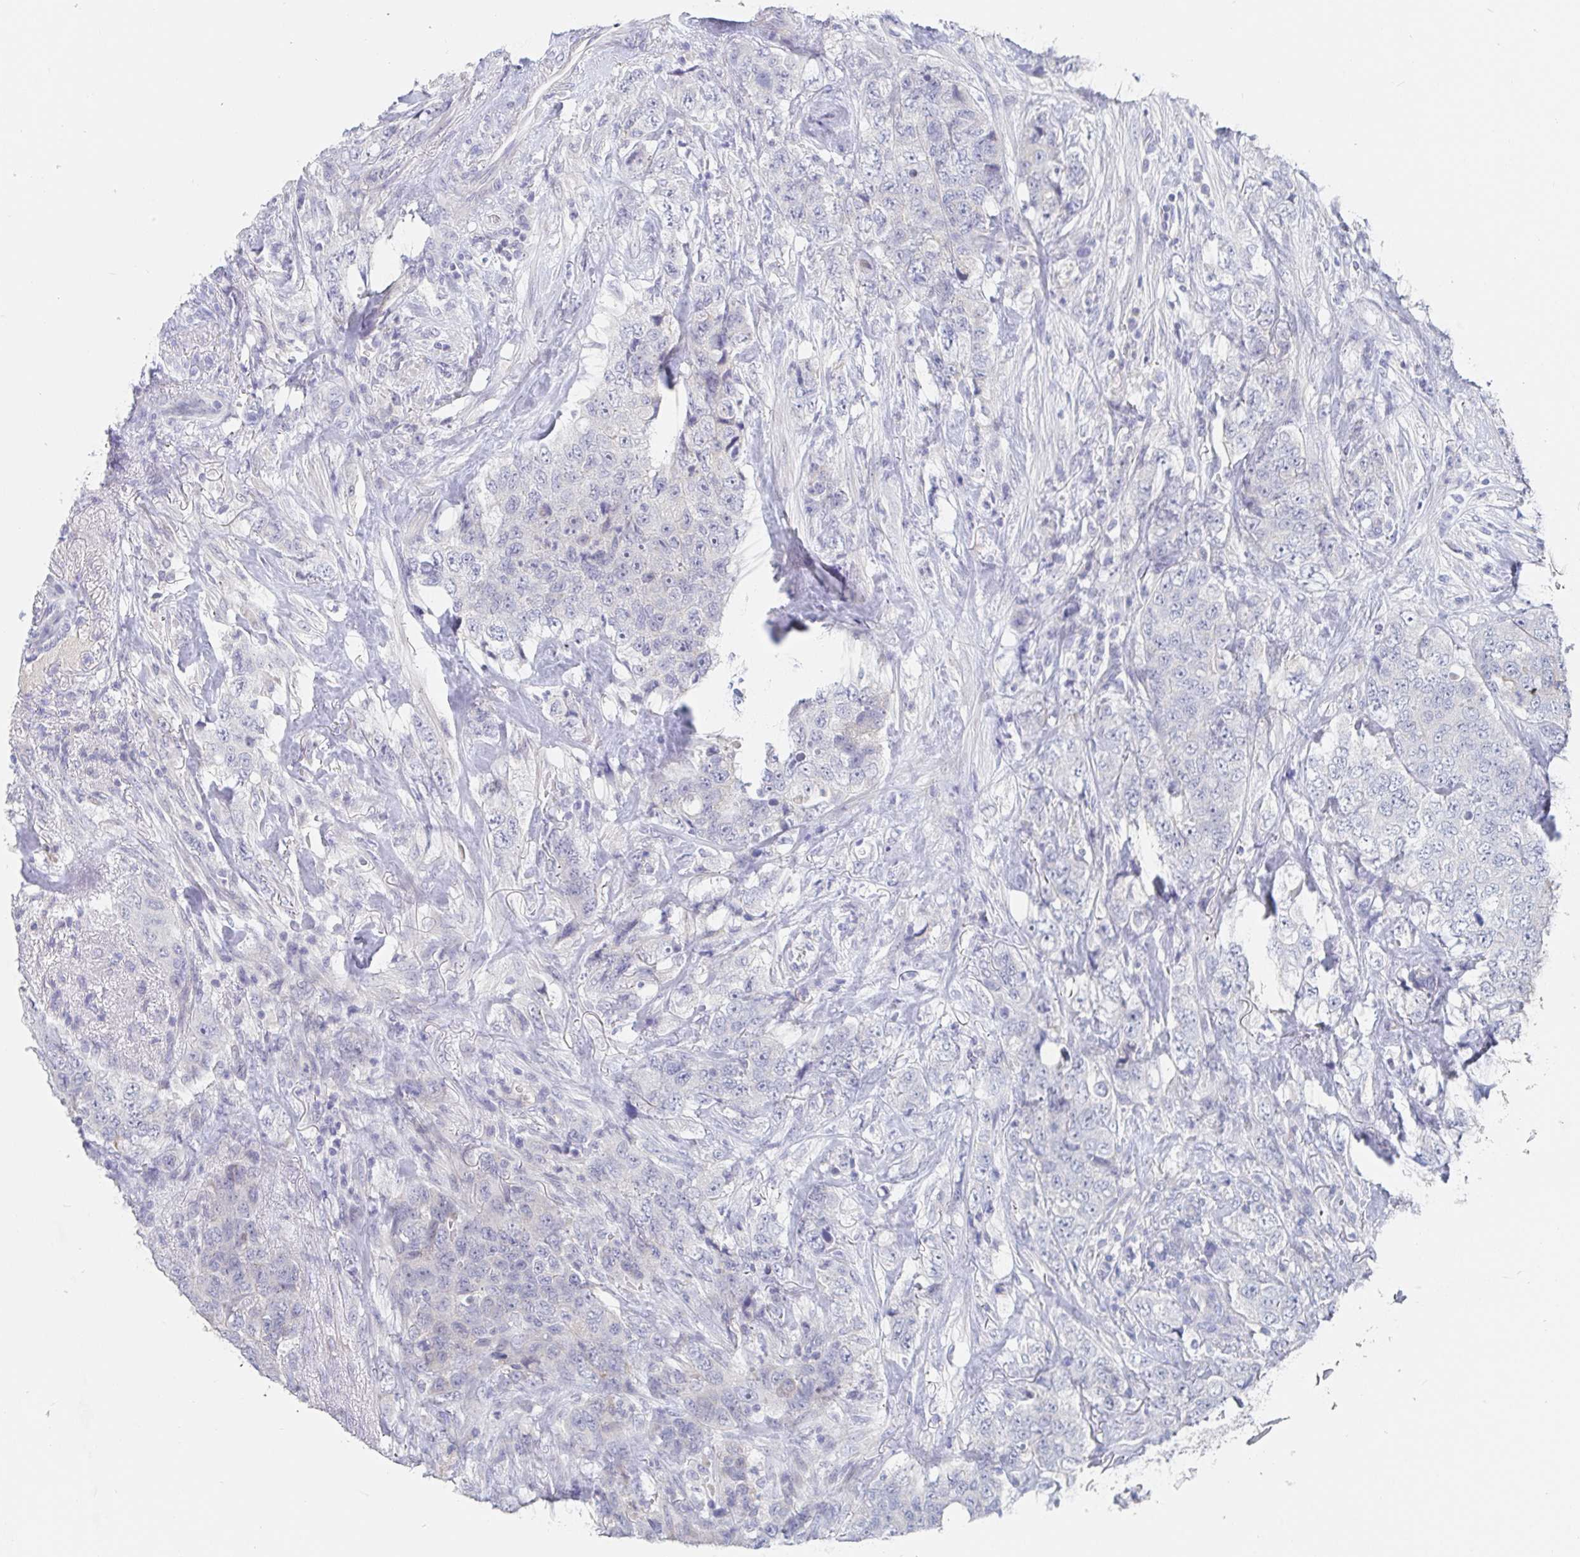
{"staining": {"intensity": "negative", "quantity": "none", "location": "none"}, "tissue": "urothelial cancer", "cell_type": "Tumor cells", "image_type": "cancer", "snomed": [{"axis": "morphology", "description": "Urothelial carcinoma, High grade"}, {"axis": "topography", "description": "Urinary bladder"}], "caption": "Tumor cells show no significant protein positivity in urothelial cancer. (Brightfield microscopy of DAB (3,3'-diaminobenzidine) immunohistochemistry at high magnification).", "gene": "ZNF430", "patient": {"sex": "female", "age": 78}}